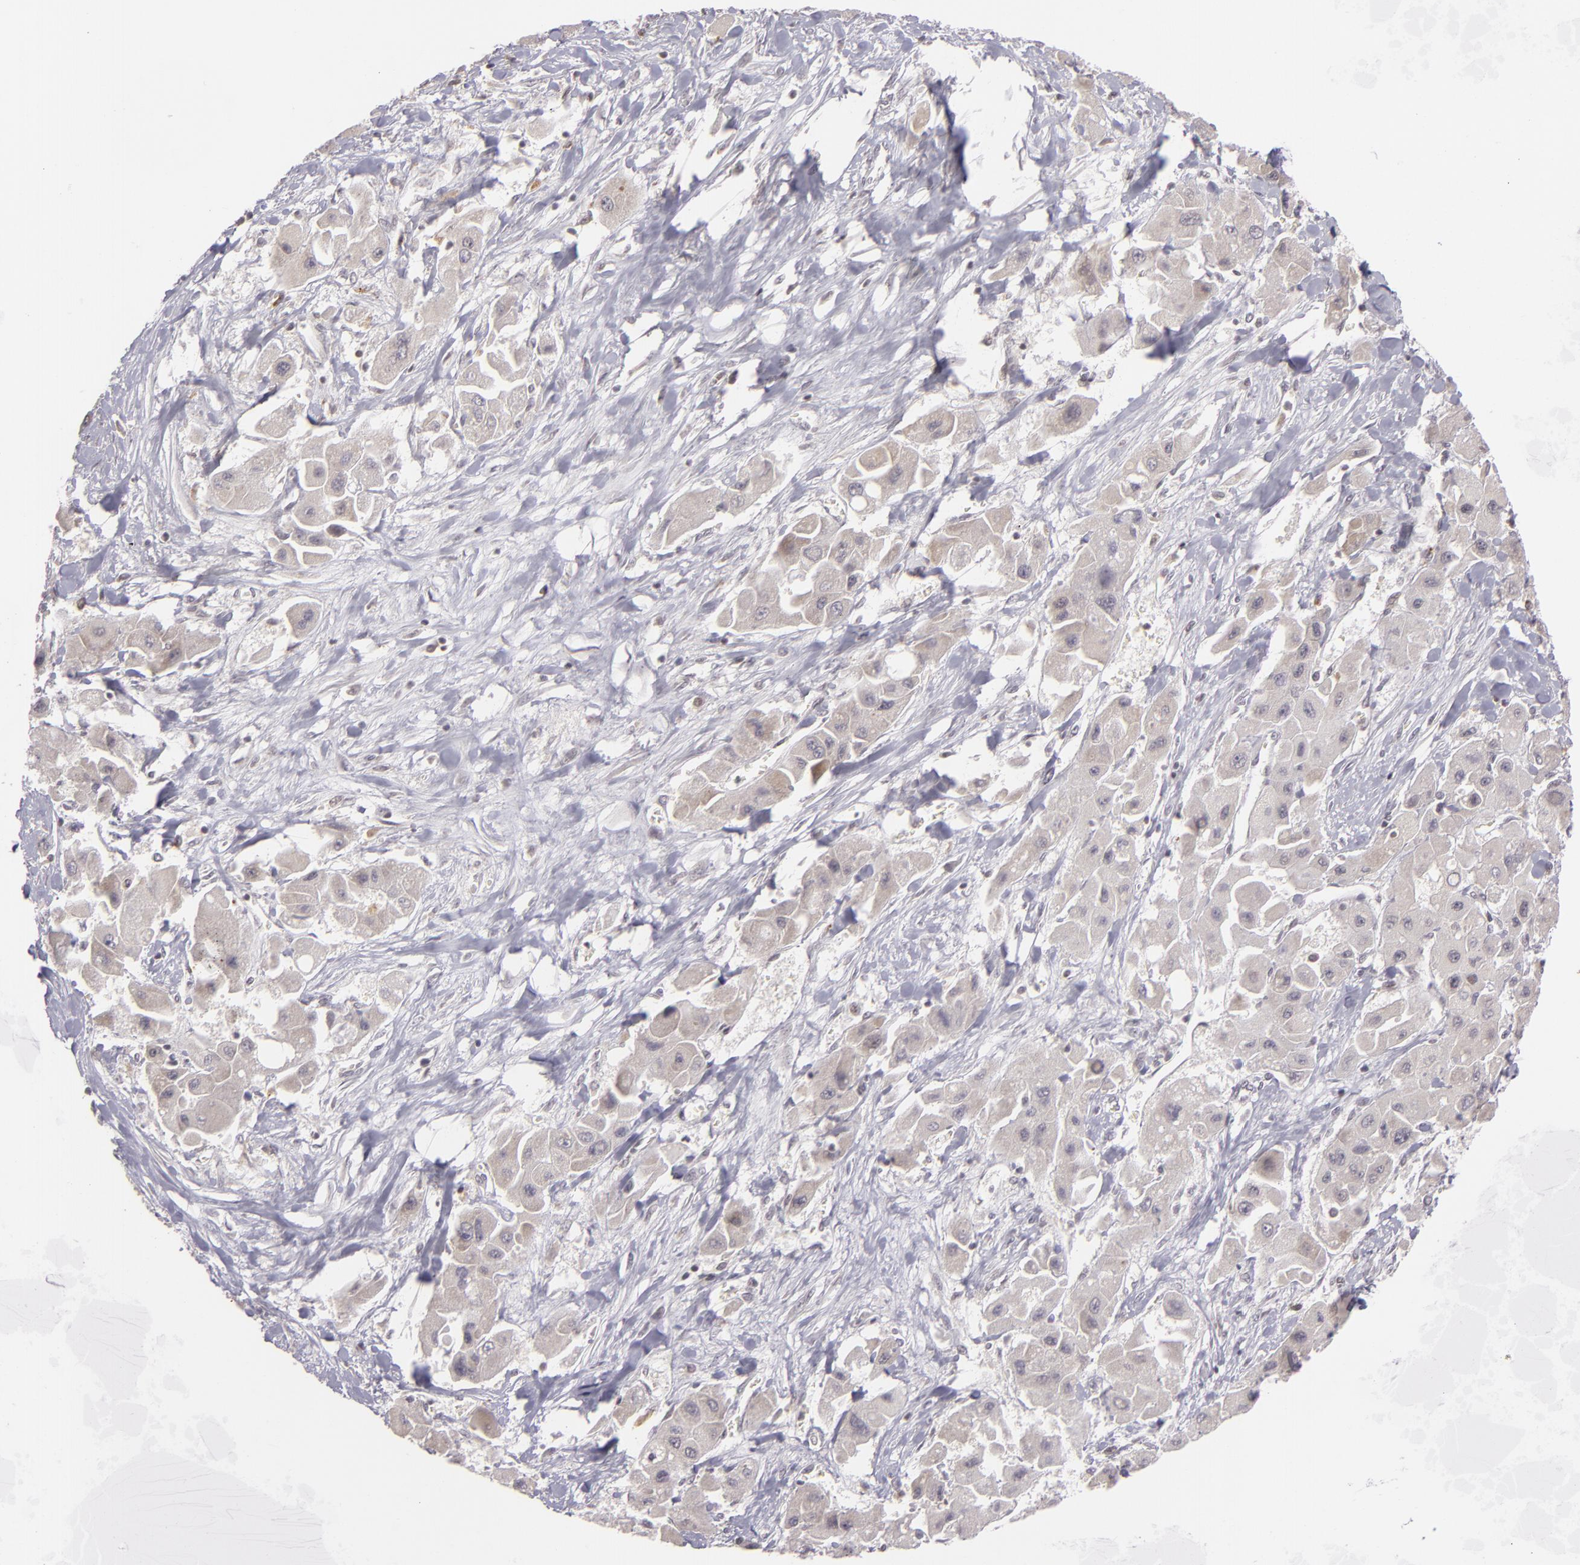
{"staining": {"intensity": "negative", "quantity": "none", "location": "none"}, "tissue": "liver cancer", "cell_type": "Tumor cells", "image_type": "cancer", "snomed": [{"axis": "morphology", "description": "Carcinoma, Hepatocellular, NOS"}, {"axis": "topography", "description": "Liver"}], "caption": "Immunohistochemistry of human liver cancer demonstrates no positivity in tumor cells.", "gene": "AKAP6", "patient": {"sex": "male", "age": 24}}